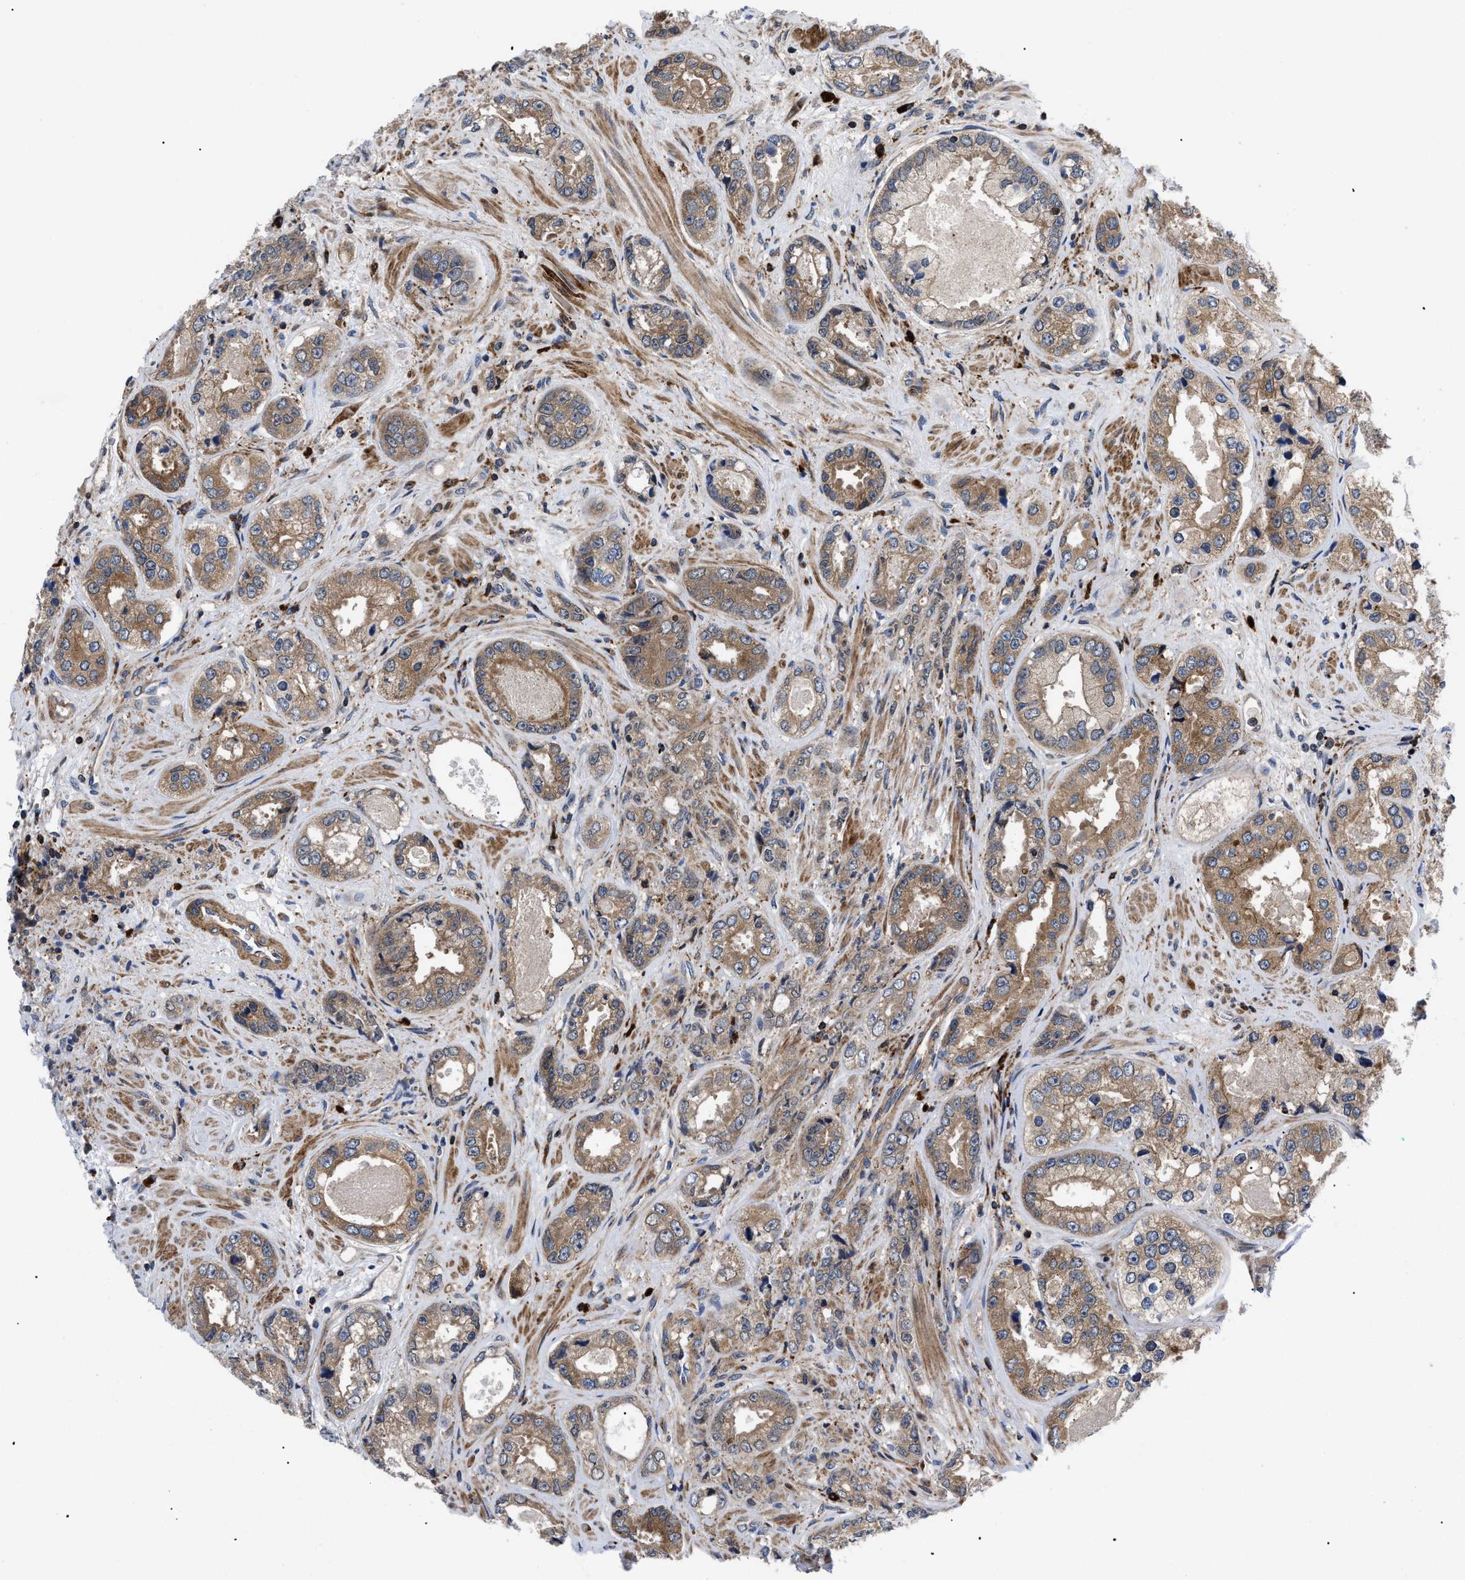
{"staining": {"intensity": "moderate", "quantity": "25%-75%", "location": "cytoplasmic/membranous"}, "tissue": "prostate cancer", "cell_type": "Tumor cells", "image_type": "cancer", "snomed": [{"axis": "morphology", "description": "Adenocarcinoma, High grade"}, {"axis": "topography", "description": "Prostate"}], "caption": "A micrograph of human prostate cancer stained for a protein exhibits moderate cytoplasmic/membranous brown staining in tumor cells. (IHC, brightfield microscopy, high magnification).", "gene": "SPAST", "patient": {"sex": "male", "age": 61}}